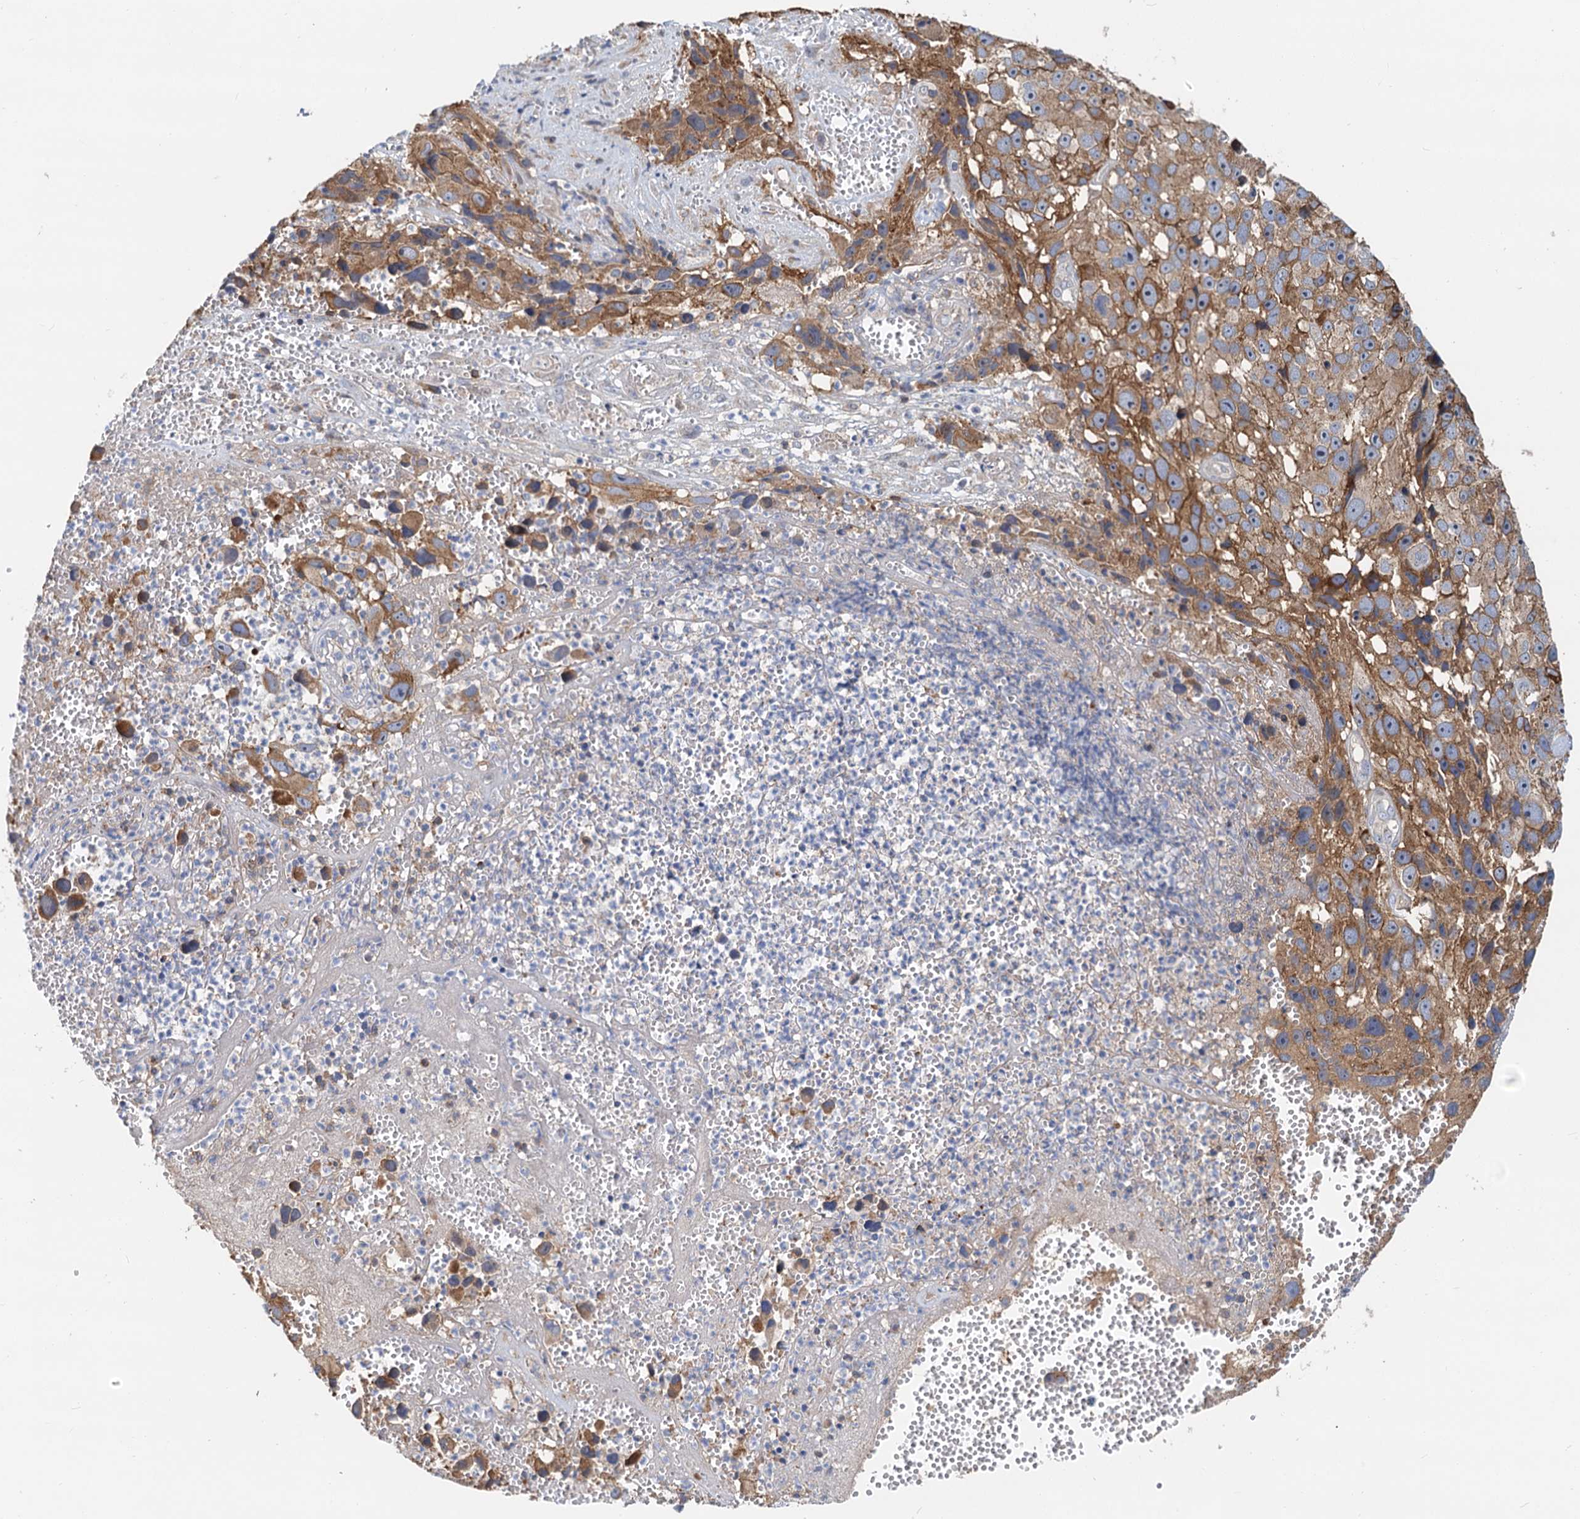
{"staining": {"intensity": "moderate", "quantity": ">75%", "location": "cytoplasmic/membranous"}, "tissue": "melanoma", "cell_type": "Tumor cells", "image_type": "cancer", "snomed": [{"axis": "morphology", "description": "Malignant melanoma, NOS"}, {"axis": "topography", "description": "Skin"}], "caption": "DAB immunohistochemical staining of melanoma shows moderate cytoplasmic/membranous protein staining in about >75% of tumor cells.", "gene": "LNX2", "patient": {"sex": "male", "age": 84}}